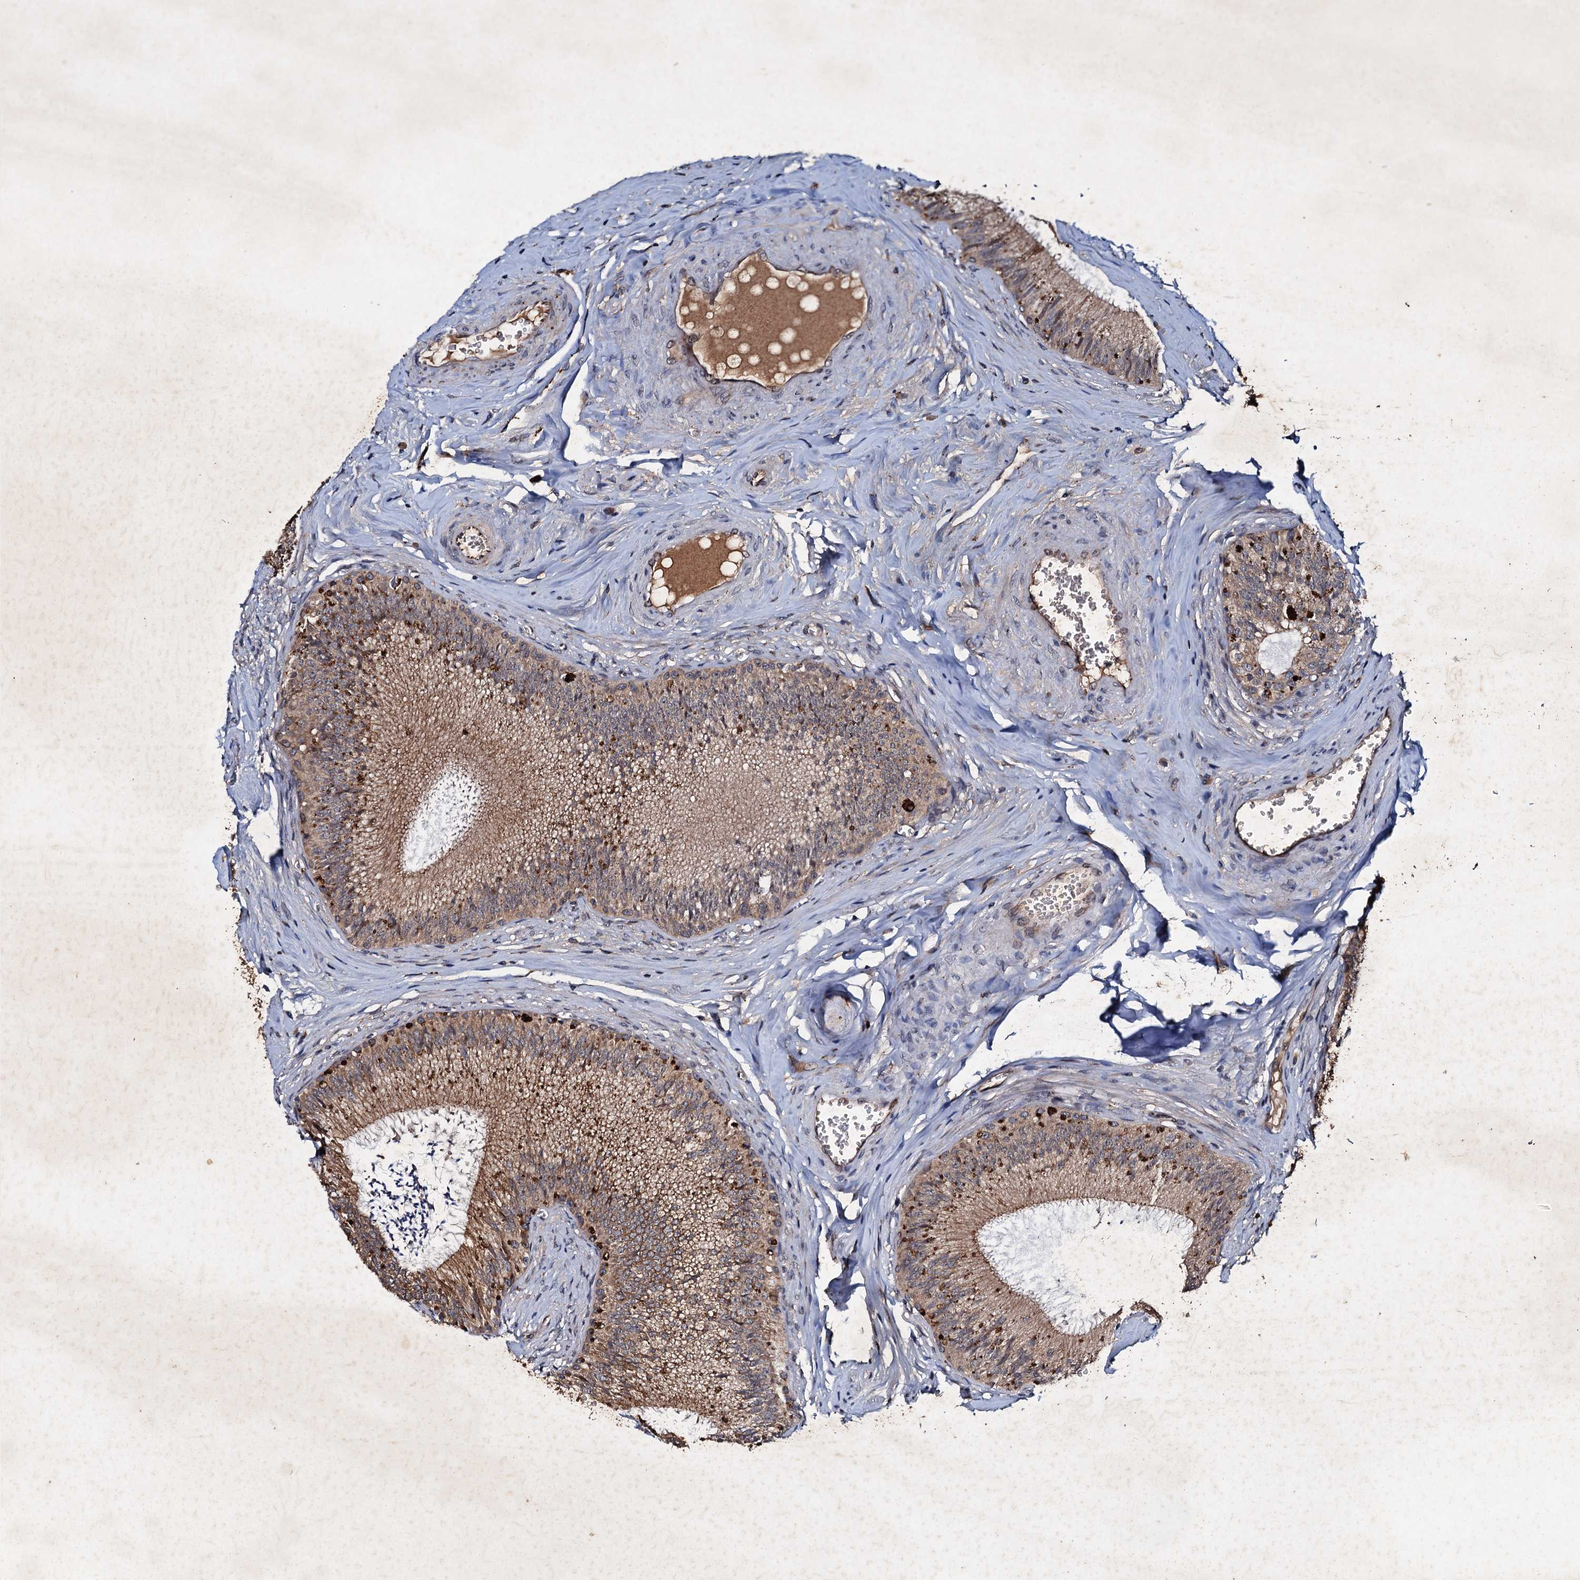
{"staining": {"intensity": "strong", "quantity": "25%-75%", "location": "cytoplasmic/membranous"}, "tissue": "epididymis", "cell_type": "Glandular cells", "image_type": "normal", "snomed": [{"axis": "morphology", "description": "Normal tissue, NOS"}, {"axis": "topography", "description": "Epididymis"}], "caption": "Immunohistochemistry histopathology image of benign epididymis: human epididymis stained using immunohistochemistry (IHC) demonstrates high levels of strong protein expression localized specifically in the cytoplasmic/membranous of glandular cells, appearing as a cytoplasmic/membranous brown color.", "gene": "ADAMTS10", "patient": {"sex": "male", "age": 46}}